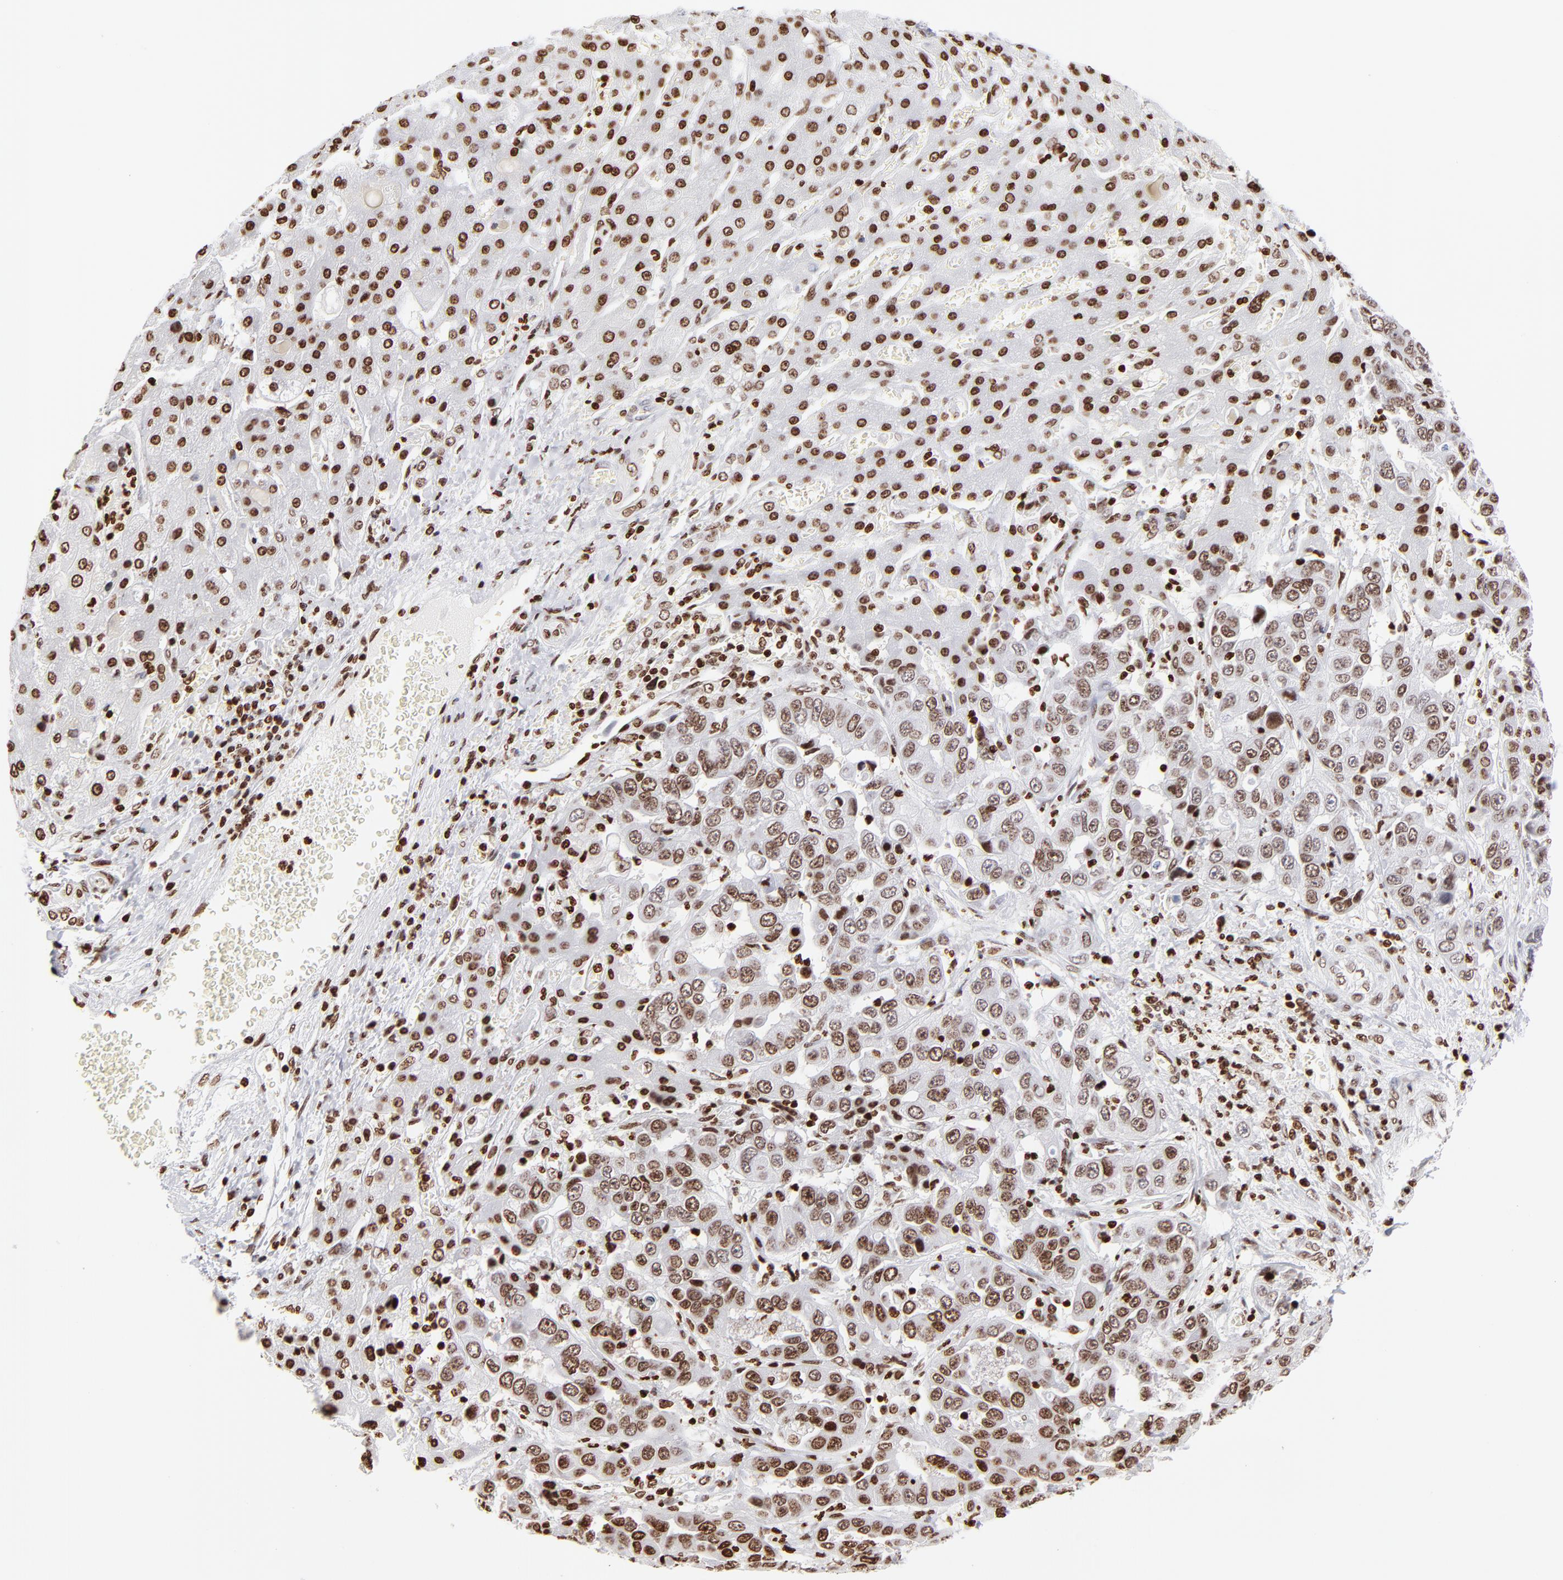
{"staining": {"intensity": "moderate", "quantity": ">75%", "location": "nuclear"}, "tissue": "liver cancer", "cell_type": "Tumor cells", "image_type": "cancer", "snomed": [{"axis": "morphology", "description": "Cholangiocarcinoma"}, {"axis": "topography", "description": "Liver"}], "caption": "Immunohistochemistry histopathology image of human liver cancer (cholangiocarcinoma) stained for a protein (brown), which displays medium levels of moderate nuclear expression in approximately >75% of tumor cells.", "gene": "RTL4", "patient": {"sex": "female", "age": 52}}